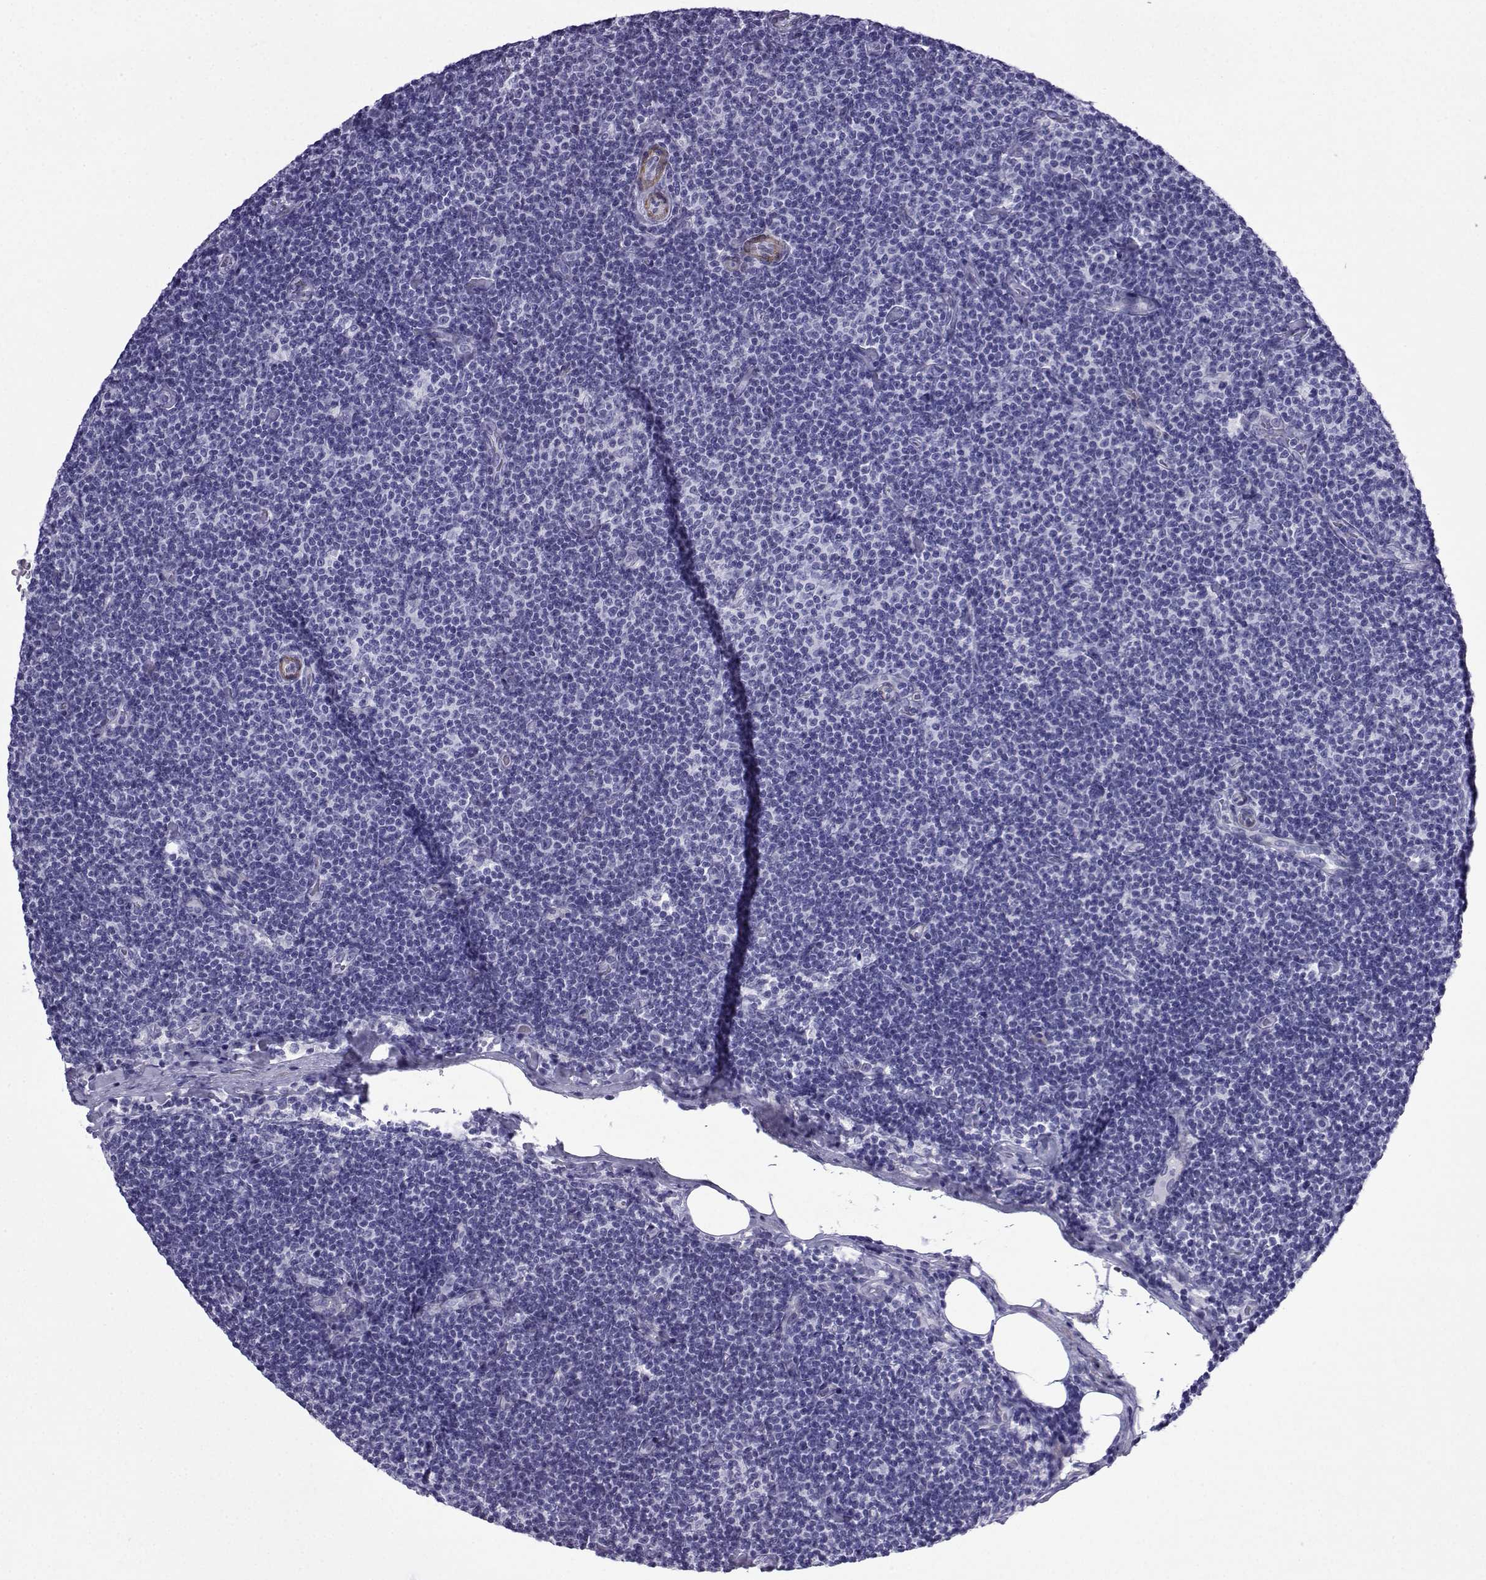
{"staining": {"intensity": "negative", "quantity": "none", "location": "none"}, "tissue": "lymphoma", "cell_type": "Tumor cells", "image_type": "cancer", "snomed": [{"axis": "morphology", "description": "Malignant lymphoma, non-Hodgkin's type, Low grade"}, {"axis": "topography", "description": "Lymph node"}], "caption": "This is a micrograph of immunohistochemistry (IHC) staining of malignant lymphoma, non-Hodgkin's type (low-grade), which shows no expression in tumor cells.", "gene": "KCNF1", "patient": {"sex": "male", "age": 81}}